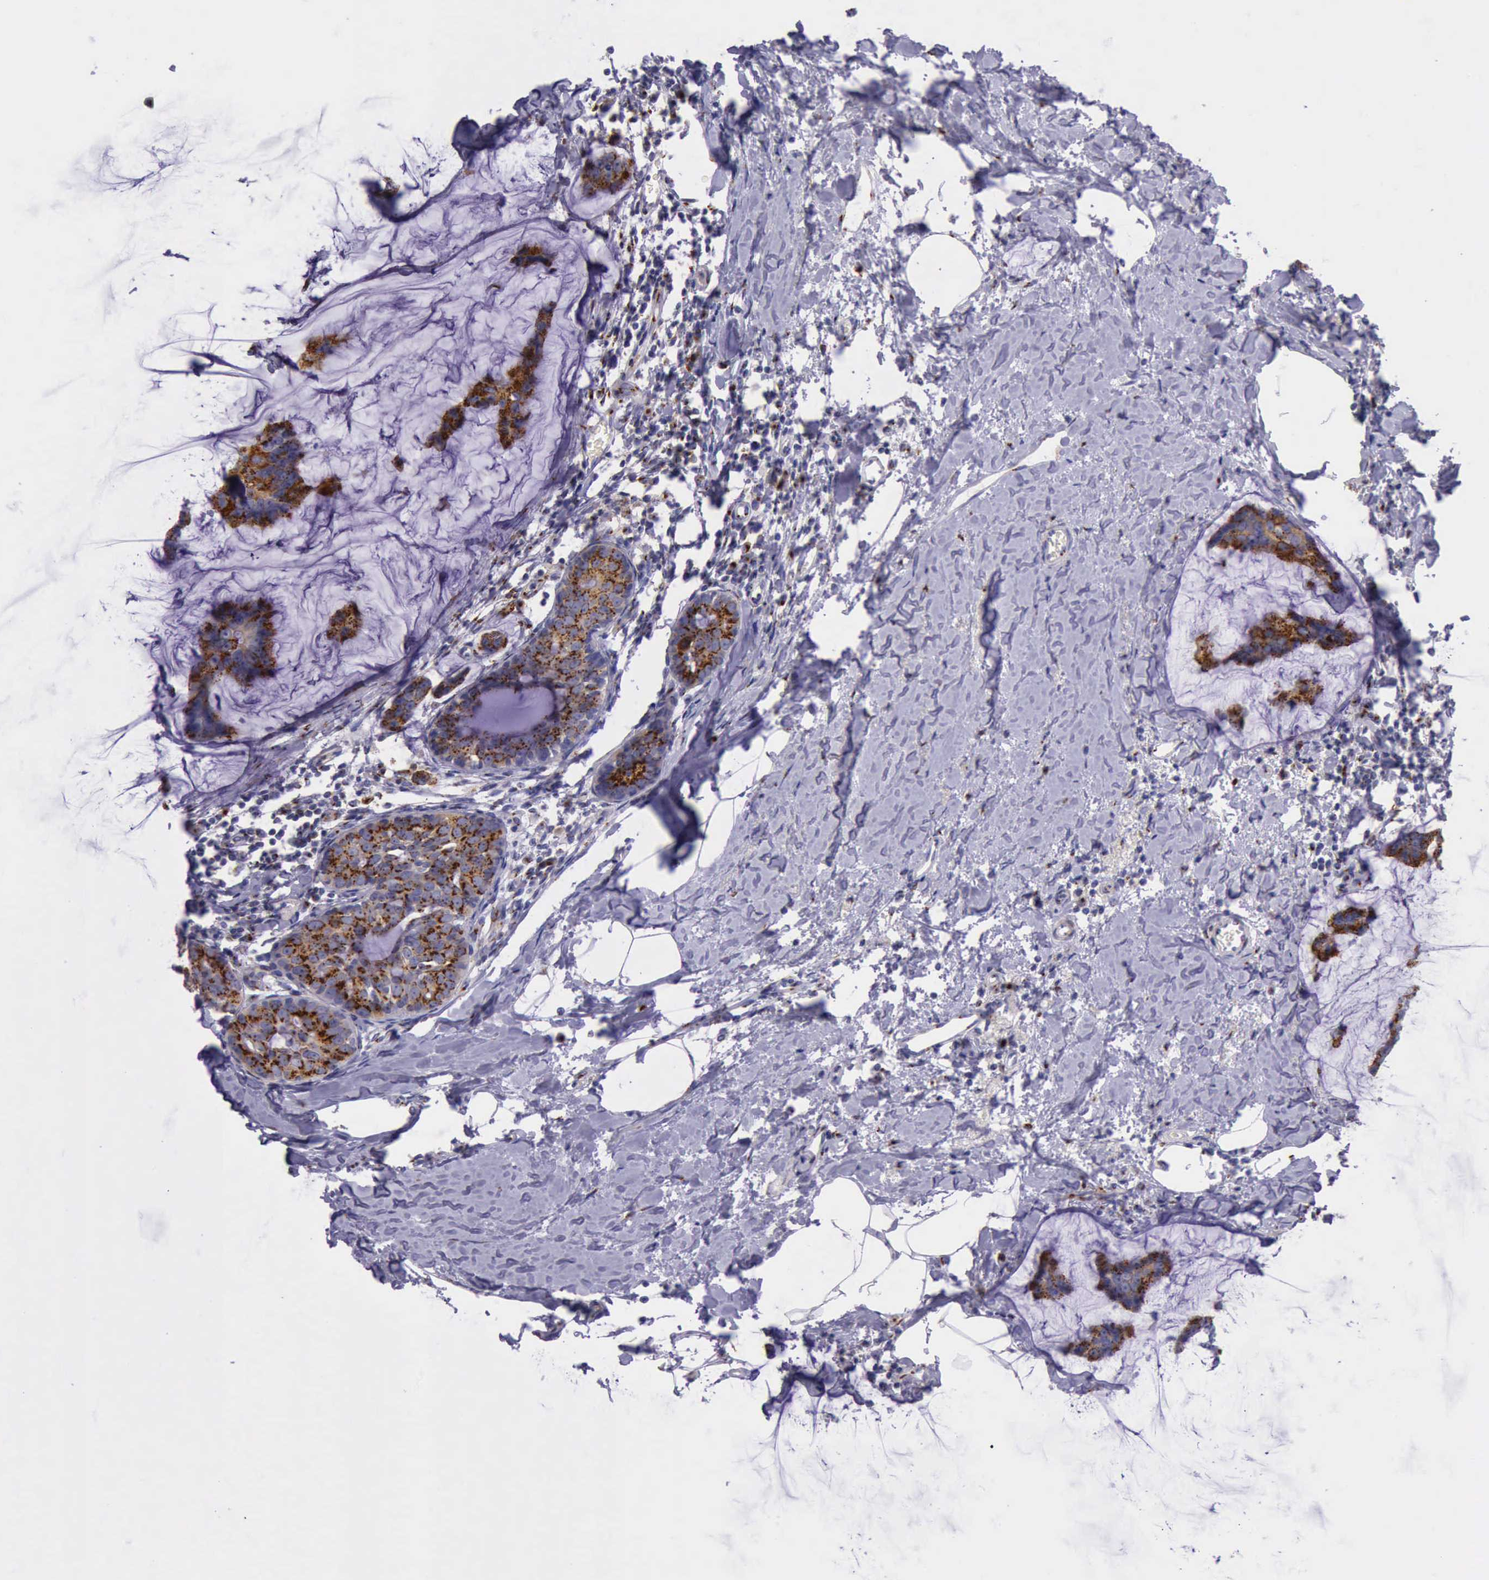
{"staining": {"intensity": "strong", "quantity": ">75%", "location": "cytoplasmic/membranous"}, "tissue": "breast cancer", "cell_type": "Tumor cells", "image_type": "cancer", "snomed": [{"axis": "morphology", "description": "Normal tissue, NOS"}, {"axis": "morphology", "description": "Duct carcinoma"}, {"axis": "topography", "description": "Breast"}], "caption": "Approximately >75% of tumor cells in breast cancer reveal strong cytoplasmic/membranous protein expression as visualized by brown immunohistochemical staining.", "gene": "GOLGA5", "patient": {"sex": "female", "age": 50}}